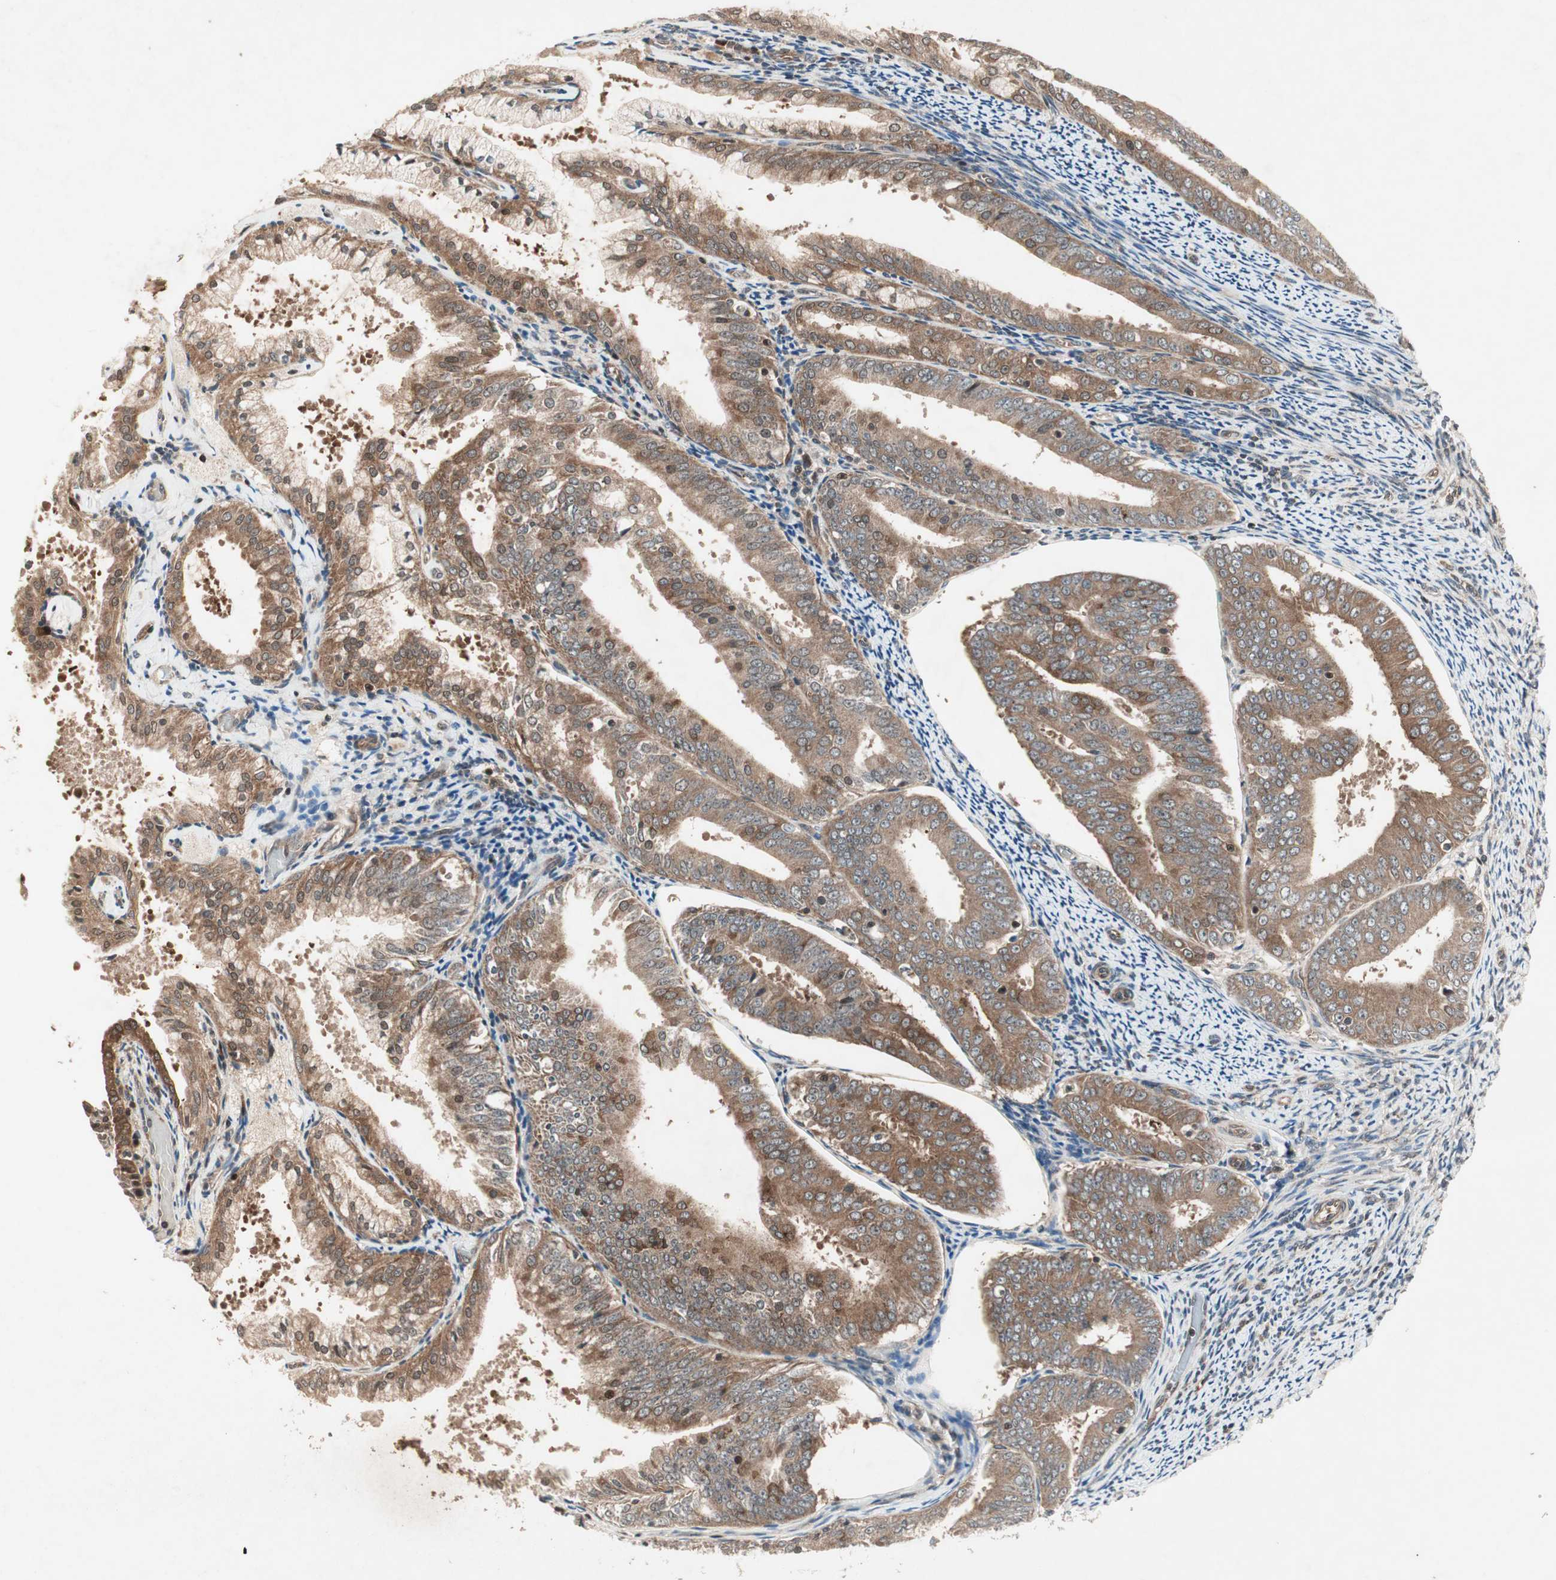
{"staining": {"intensity": "weak", "quantity": ">75%", "location": "cytoplasmic/membranous,nuclear"}, "tissue": "endometrial cancer", "cell_type": "Tumor cells", "image_type": "cancer", "snomed": [{"axis": "morphology", "description": "Adenocarcinoma, NOS"}, {"axis": "topography", "description": "Endometrium"}], "caption": "Human endometrial cancer (adenocarcinoma) stained for a protein (brown) shows weak cytoplasmic/membranous and nuclear positive positivity in about >75% of tumor cells.", "gene": "IRS1", "patient": {"sex": "female", "age": 63}}